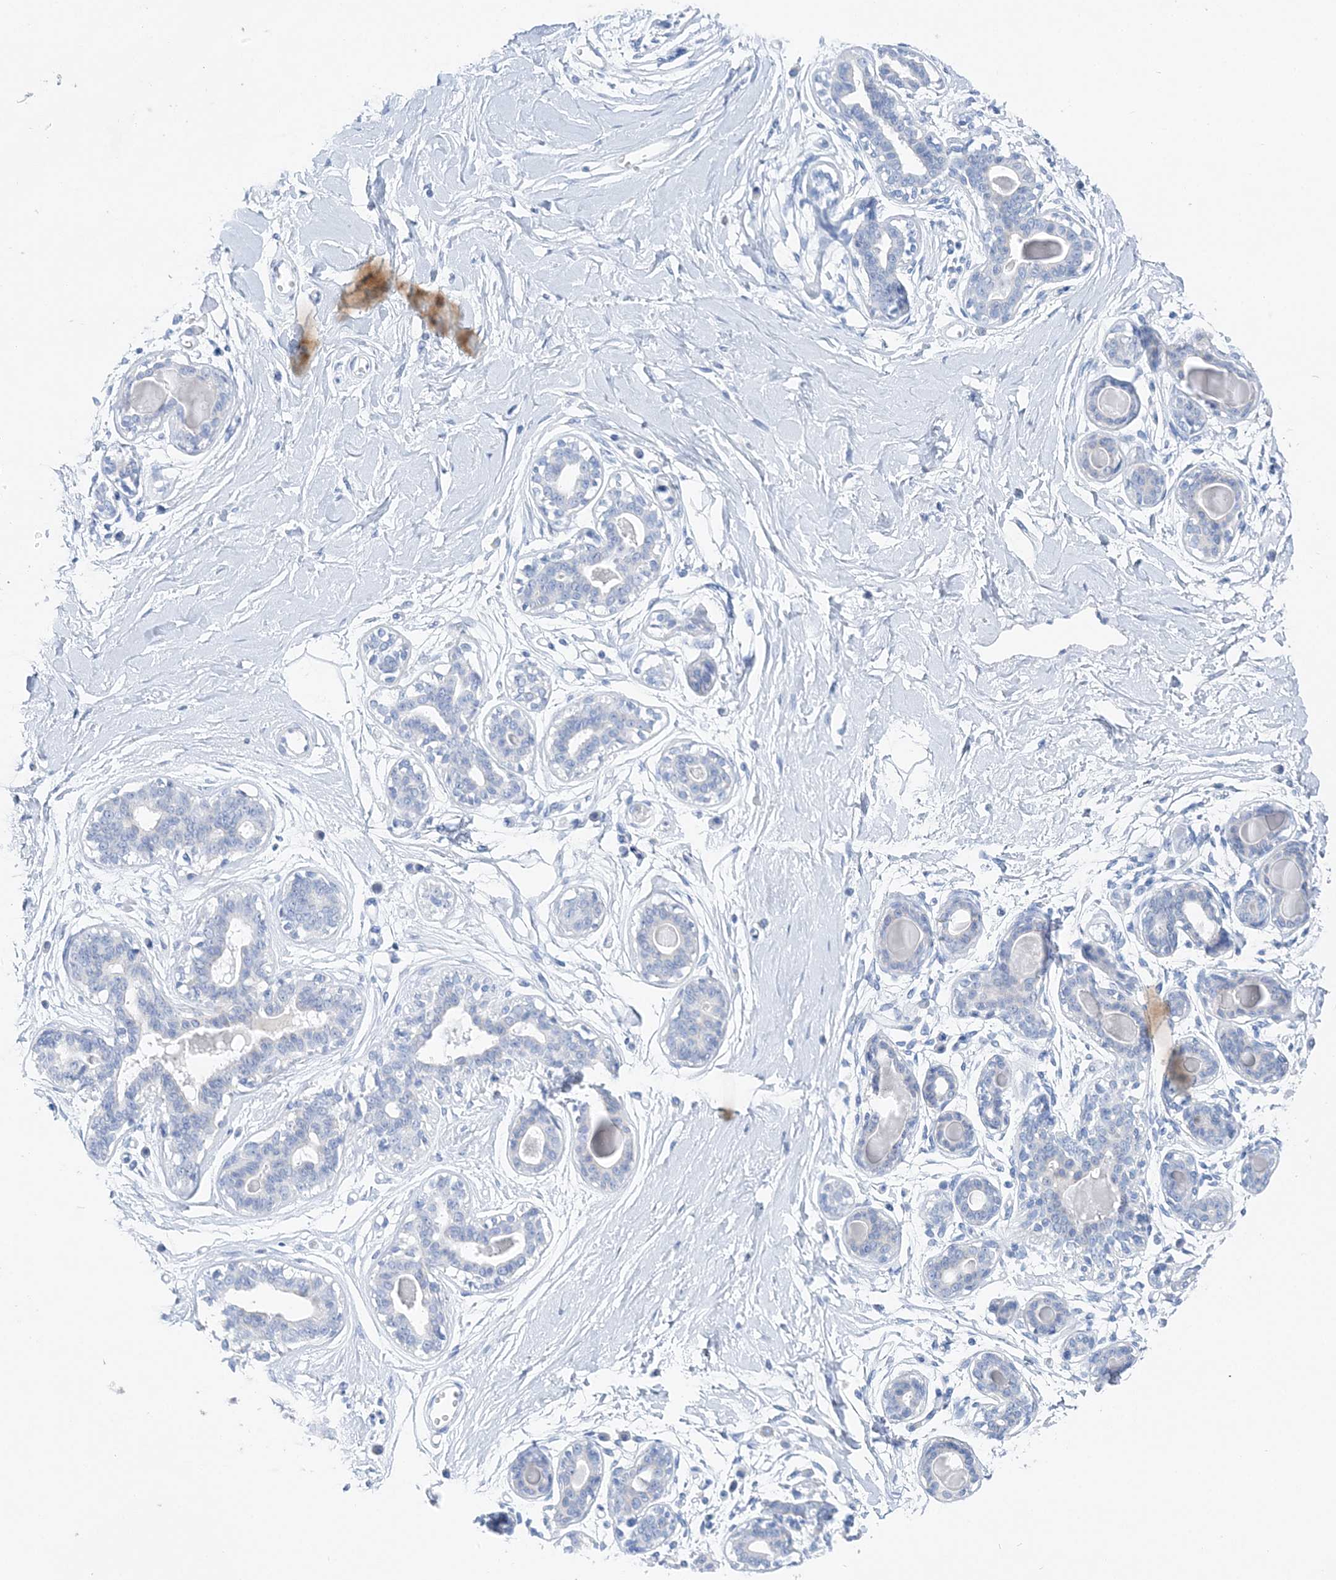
{"staining": {"intensity": "negative", "quantity": "none", "location": "none"}, "tissue": "breast", "cell_type": "Adipocytes", "image_type": "normal", "snomed": [{"axis": "morphology", "description": "Normal tissue, NOS"}, {"axis": "topography", "description": "Breast"}], "caption": "High power microscopy photomicrograph of an immunohistochemistry (IHC) histopathology image of normal breast, revealing no significant expression in adipocytes. (IHC, brightfield microscopy, high magnification).", "gene": "TSPYL6", "patient": {"sex": "female", "age": 45}}